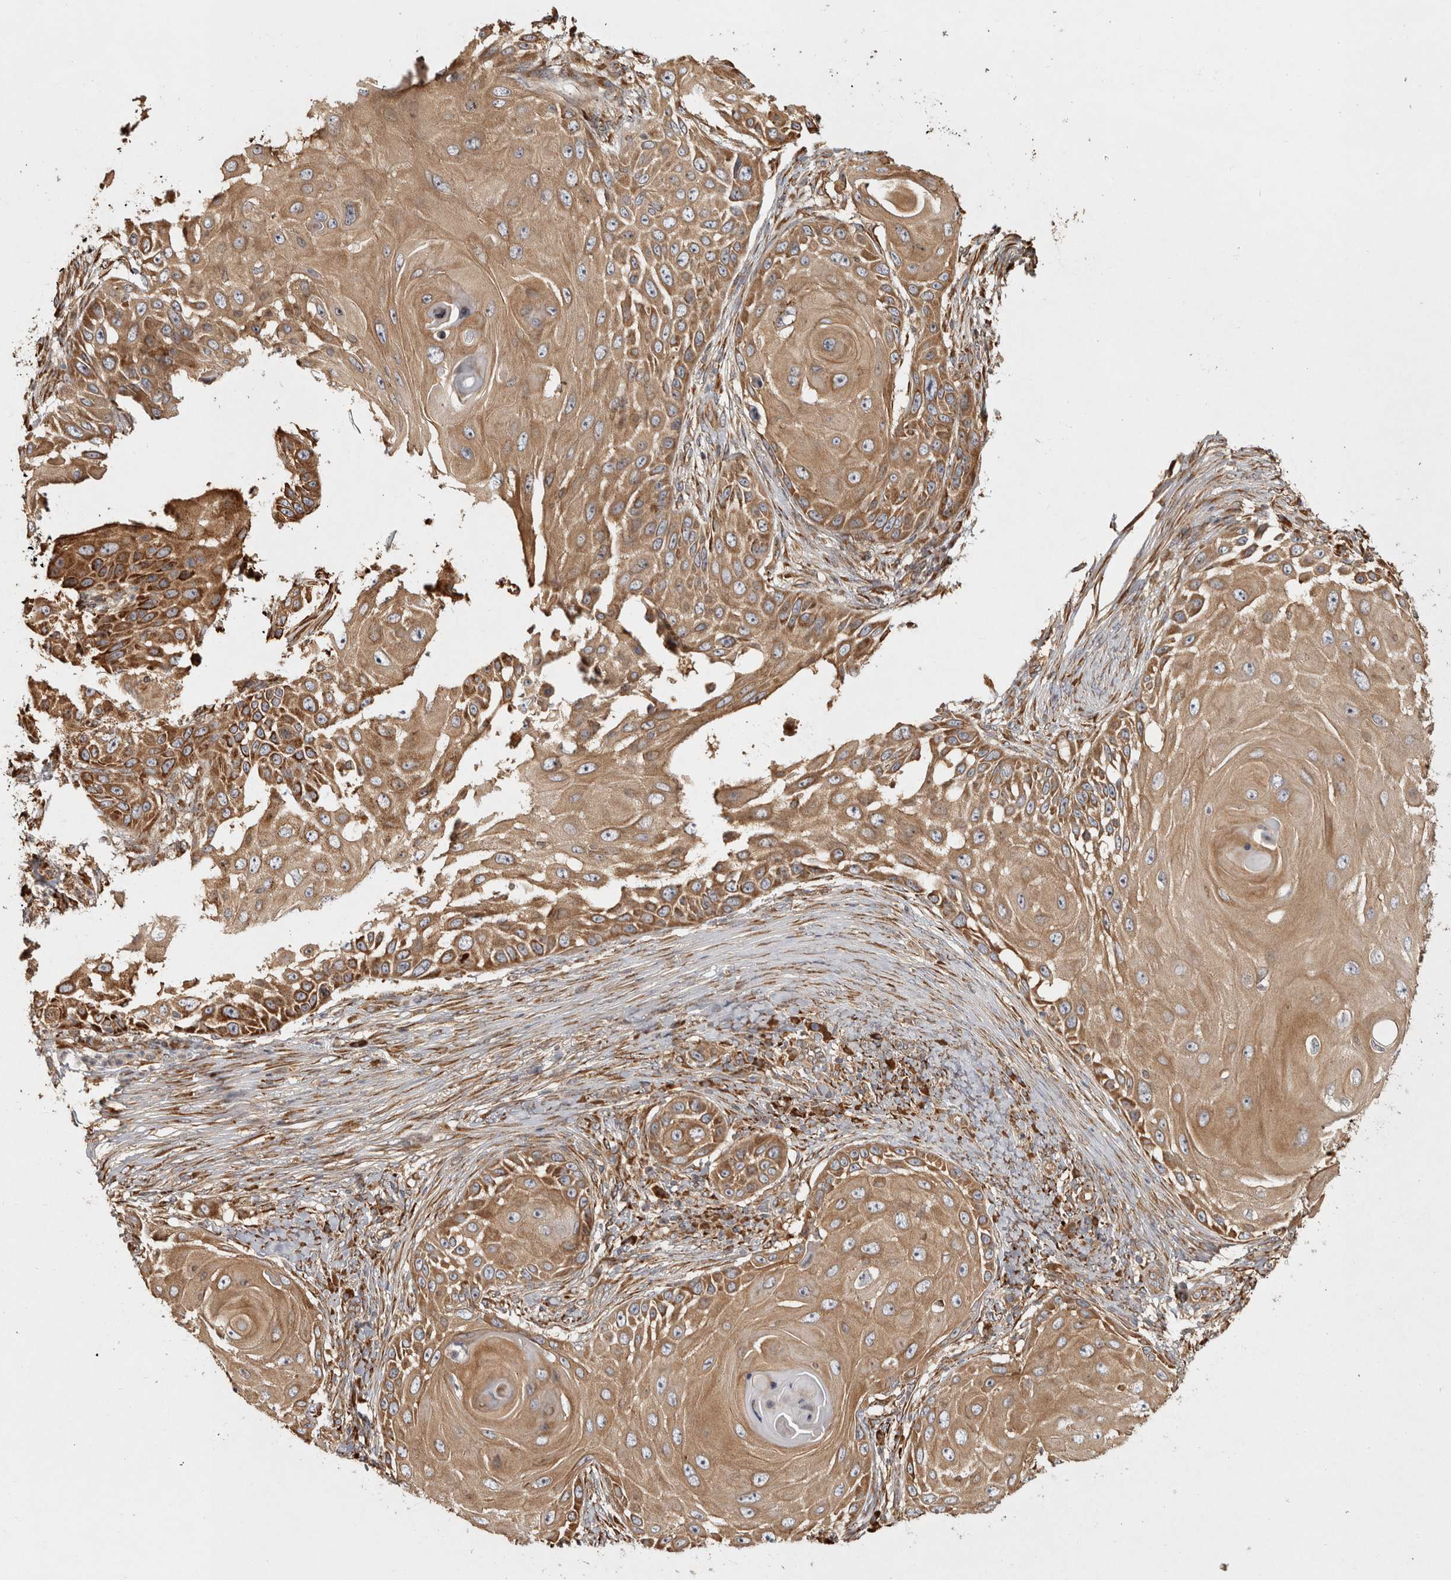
{"staining": {"intensity": "moderate", "quantity": ">75%", "location": "cytoplasmic/membranous"}, "tissue": "skin cancer", "cell_type": "Tumor cells", "image_type": "cancer", "snomed": [{"axis": "morphology", "description": "Squamous cell carcinoma, NOS"}, {"axis": "topography", "description": "Skin"}], "caption": "Skin cancer stained for a protein (brown) exhibits moderate cytoplasmic/membranous positive expression in approximately >75% of tumor cells.", "gene": "CAMSAP2", "patient": {"sex": "female", "age": 44}}